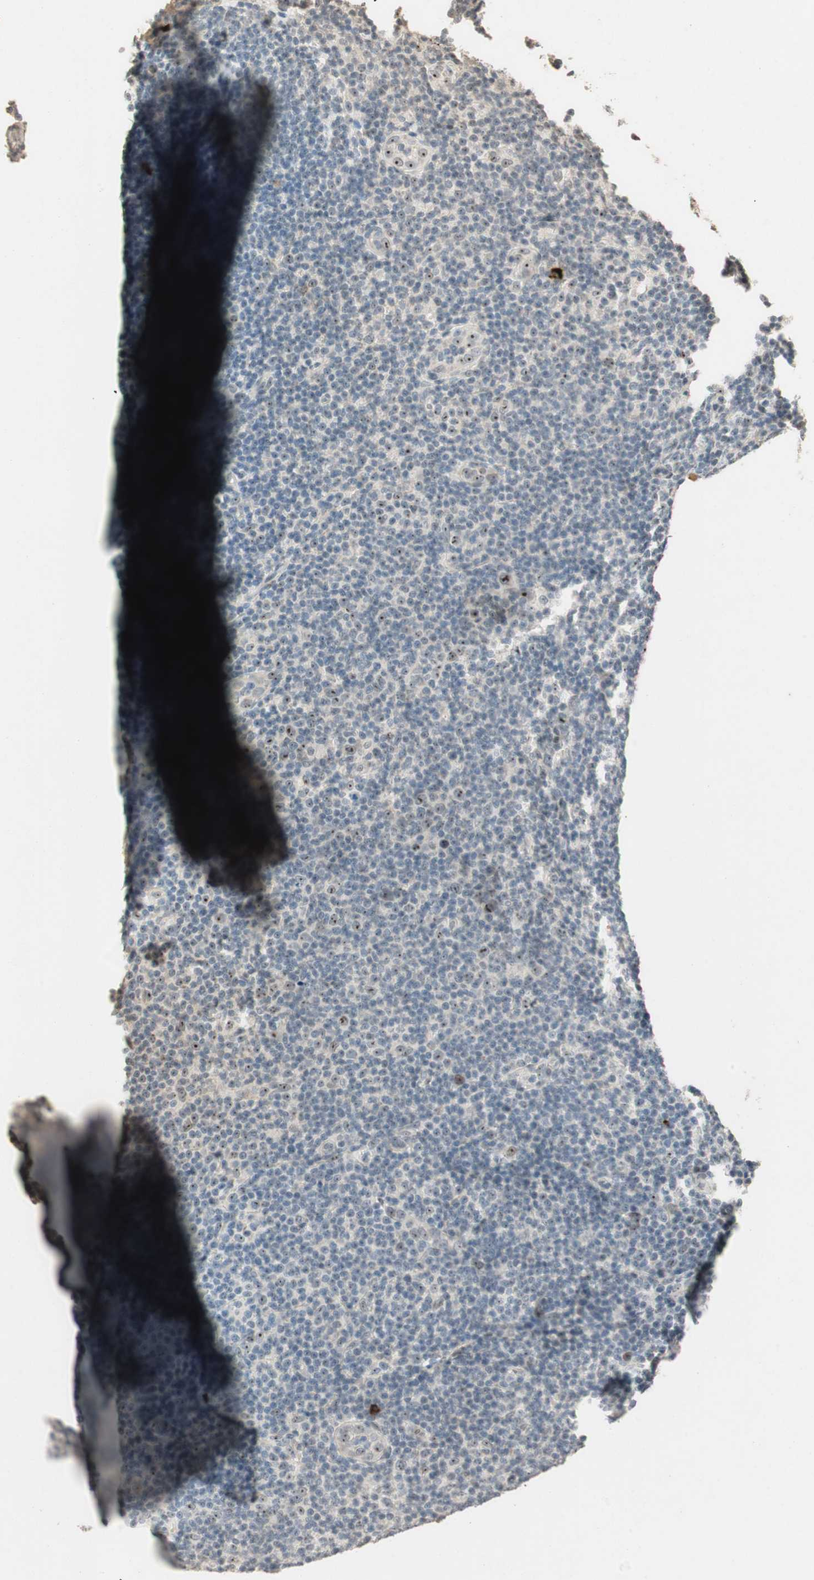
{"staining": {"intensity": "weak", "quantity": "<25%", "location": "nuclear"}, "tissue": "lymphoma", "cell_type": "Tumor cells", "image_type": "cancer", "snomed": [{"axis": "morphology", "description": "Malignant lymphoma, non-Hodgkin's type, Low grade"}, {"axis": "topography", "description": "Lymph node"}], "caption": "DAB immunohistochemical staining of human lymphoma reveals no significant expression in tumor cells.", "gene": "ETV4", "patient": {"sex": "male", "age": 83}}